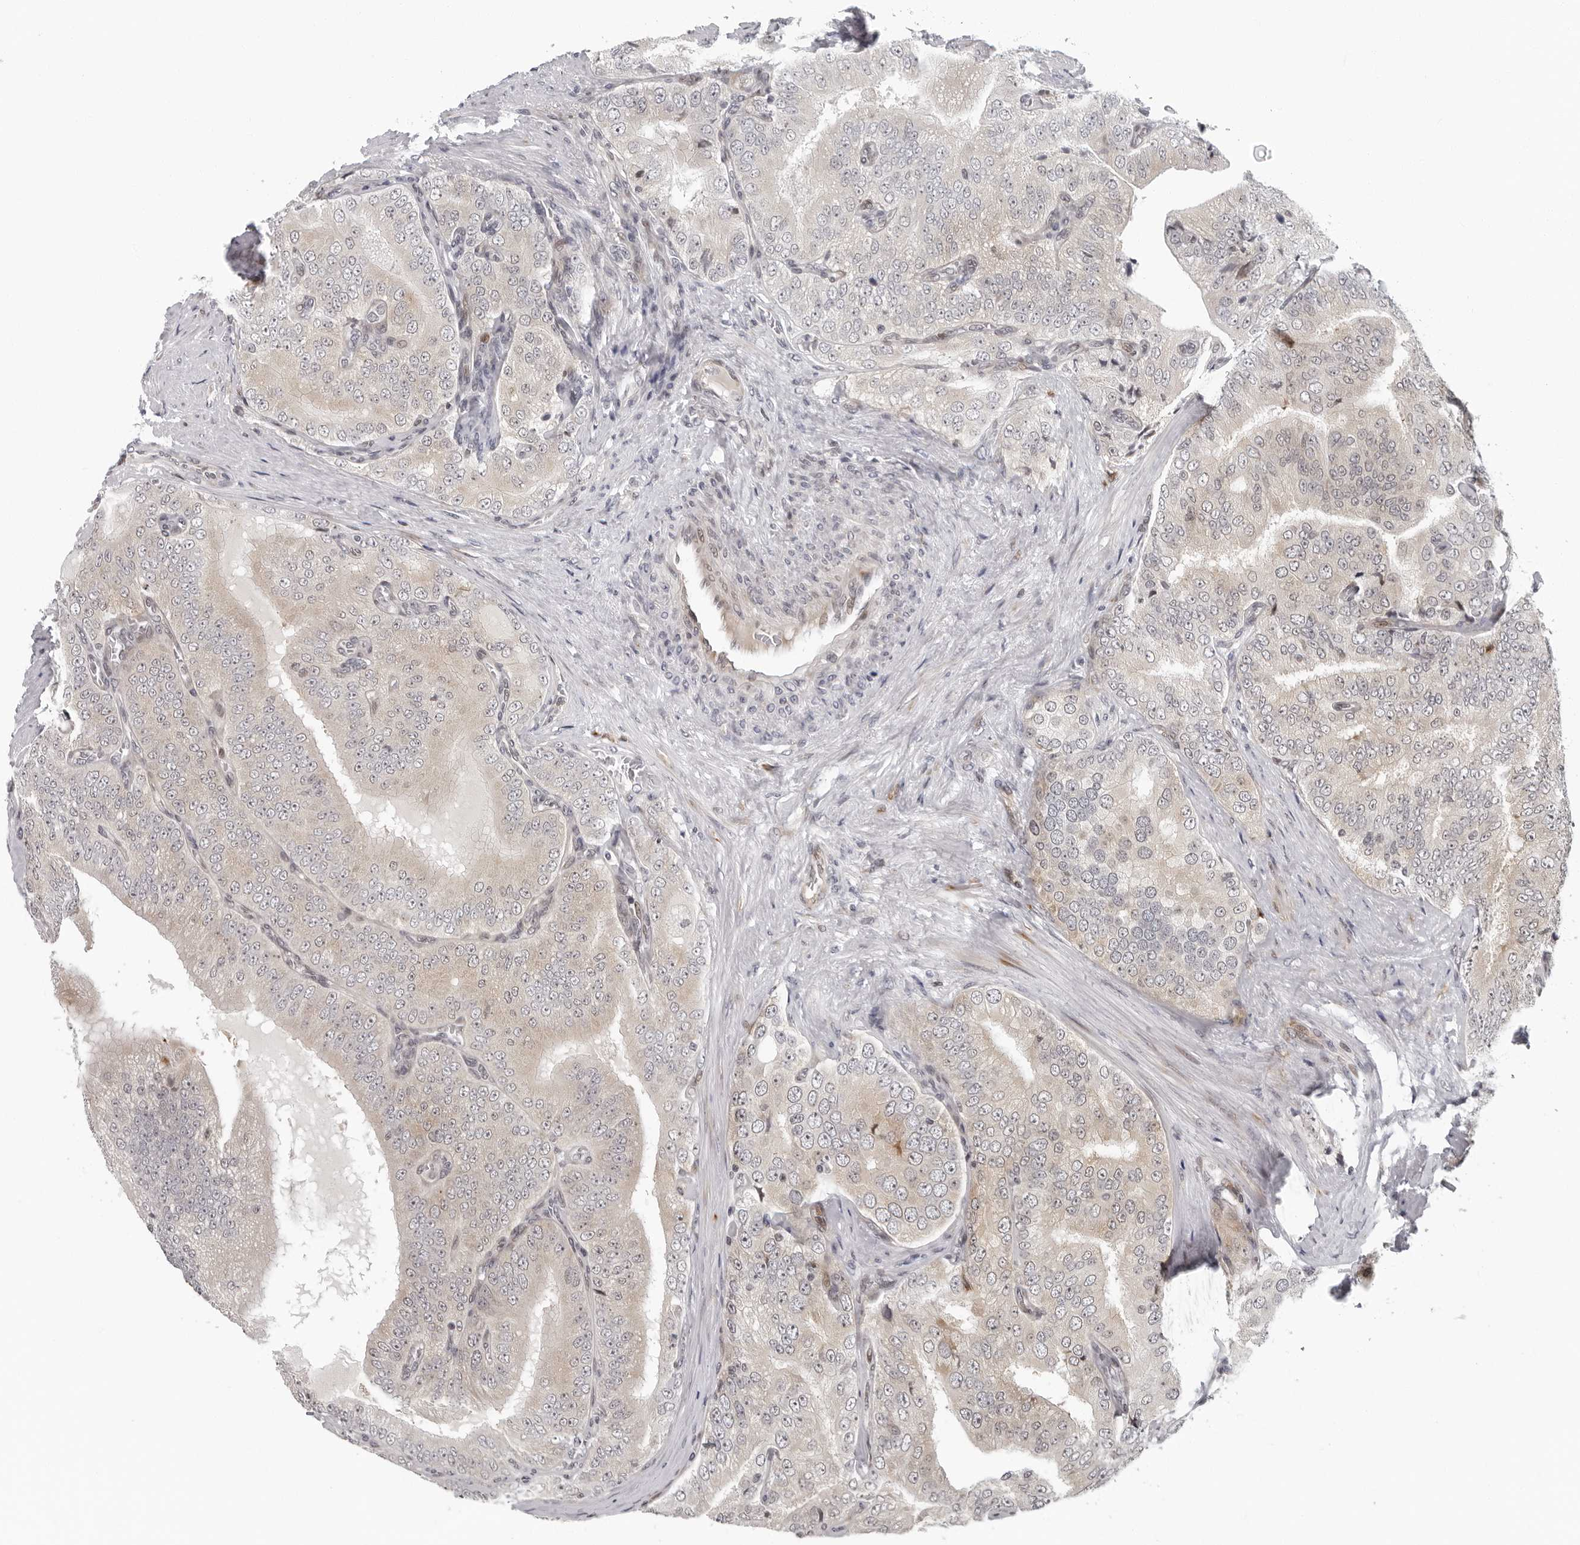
{"staining": {"intensity": "negative", "quantity": "none", "location": "none"}, "tissue": "prostate cancer", "cell_type": "Tumor cells", "image_type": "cancer", "snomed": [{"axis": "morphology", "description": "Adenocarcinoma, High grade"}, {"axis": "topography", "description": "Prostate"}], "caption": "Immunohistochemical staining of adenocarcinoma (high-grade) (prostate) exhibits no significant positivity in tumor cells.", "gene": "PIP4K2C", "patient": {"sex": "male", "age": 58}}